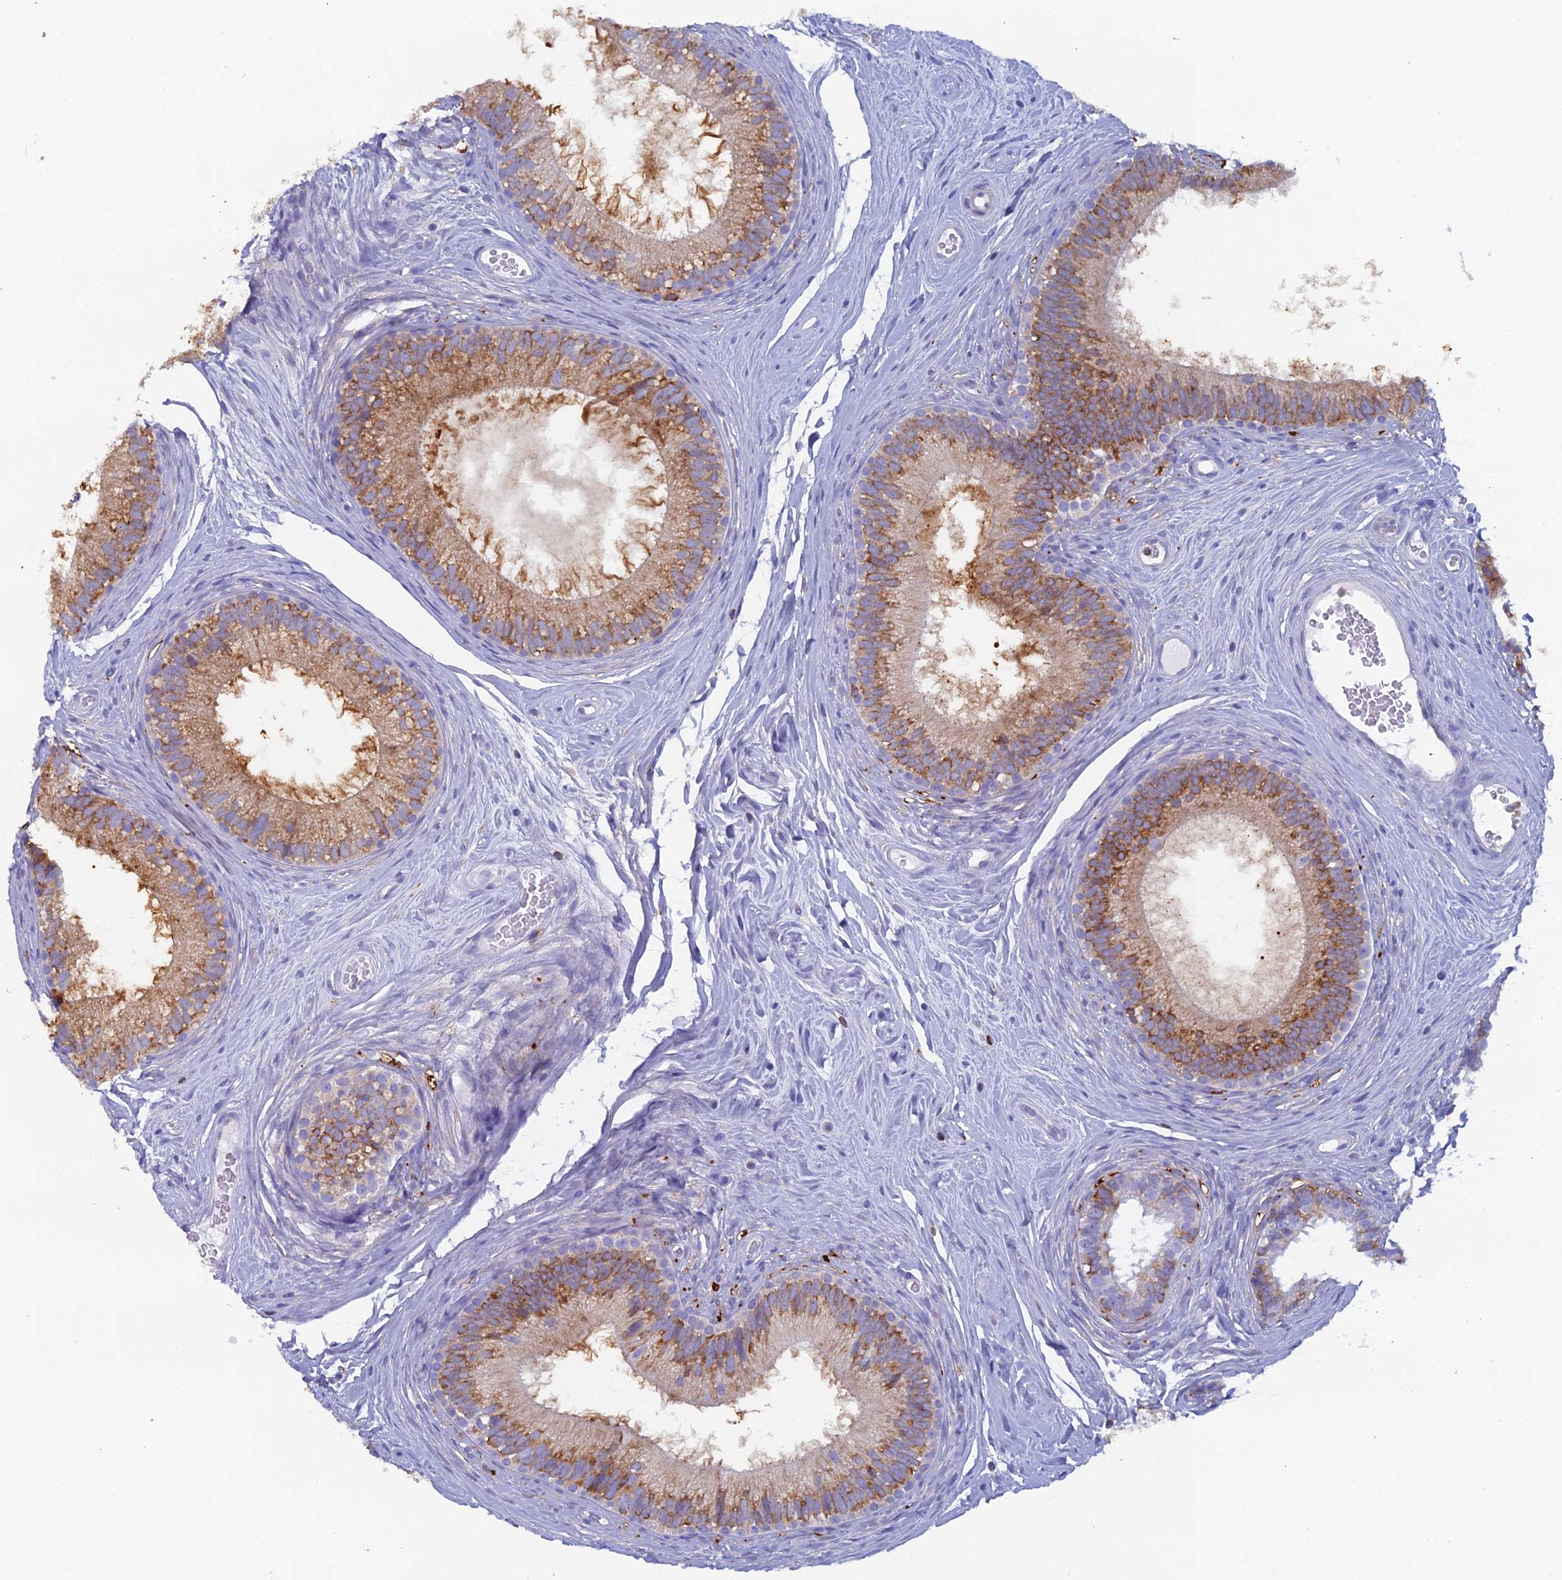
{"staining": {"intensity": "moderate", "quantity": ">75%", "location": "cytoplasmic/membranous"}, "tissue": "epididymis", "cell_type": "Glandular cells", "image_type": "normal", "snomed": [{"axis": "morphology", "description": "Normal tissue, NOS"}, {"axis": "topography", "description": "Epididymis"}], "caption": "IHC of normal human epididymis reveals medium levels of moderate cytoplasmic/membranous expression in approximately >75% of glandular cells.", "gene": "ABI3BP", "patient": {"sex": "male", "age": 33}}